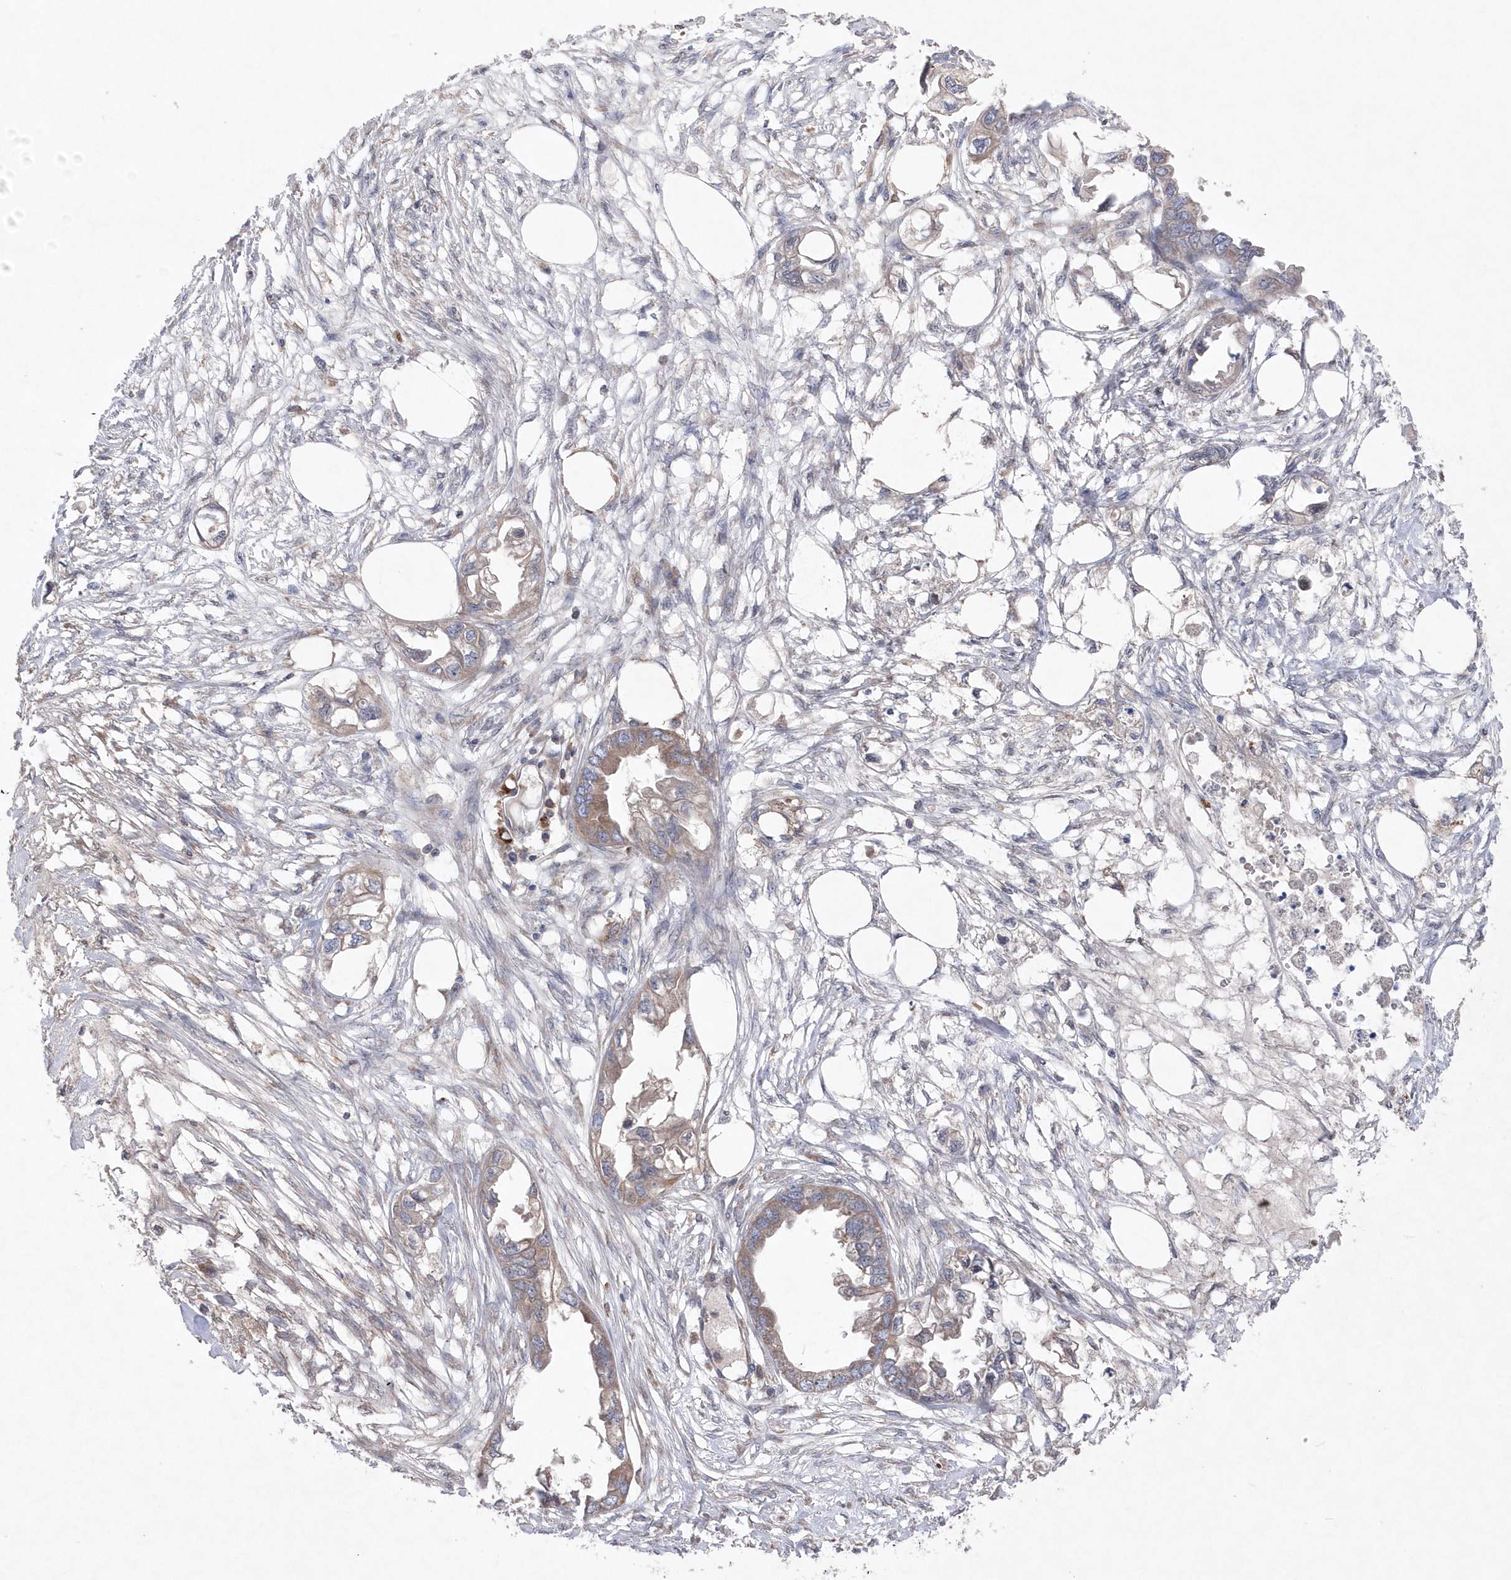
{"staining": {"intensity": "weak", "quantity": ">75%", "location": "cytoplasmic/membranous"}, "tissue": "endometrial cancer", "cell_type": "Tumor cells", "image_type": "cancer", "snomed": [{"axis": "morphology", "description": "Adenocarcinoma, NOS"}, {"axis": "morphology", "description": "Adenocarcinoma, metastatic, NOS"}, {"axis": "topography", "description": "Adipose tissue"}, {"axis": "topography", "description": "Endometrium"}], "caption": "Immunohistochemical staining of endometrial cancer (metastatic adenocarcinoma) shows low levels of weak cytoplasmic/membranous staining in approximately >75% of tumor cells.", "gene": "ASNSD1", "patient": {"sex": "female", "age": 67}}